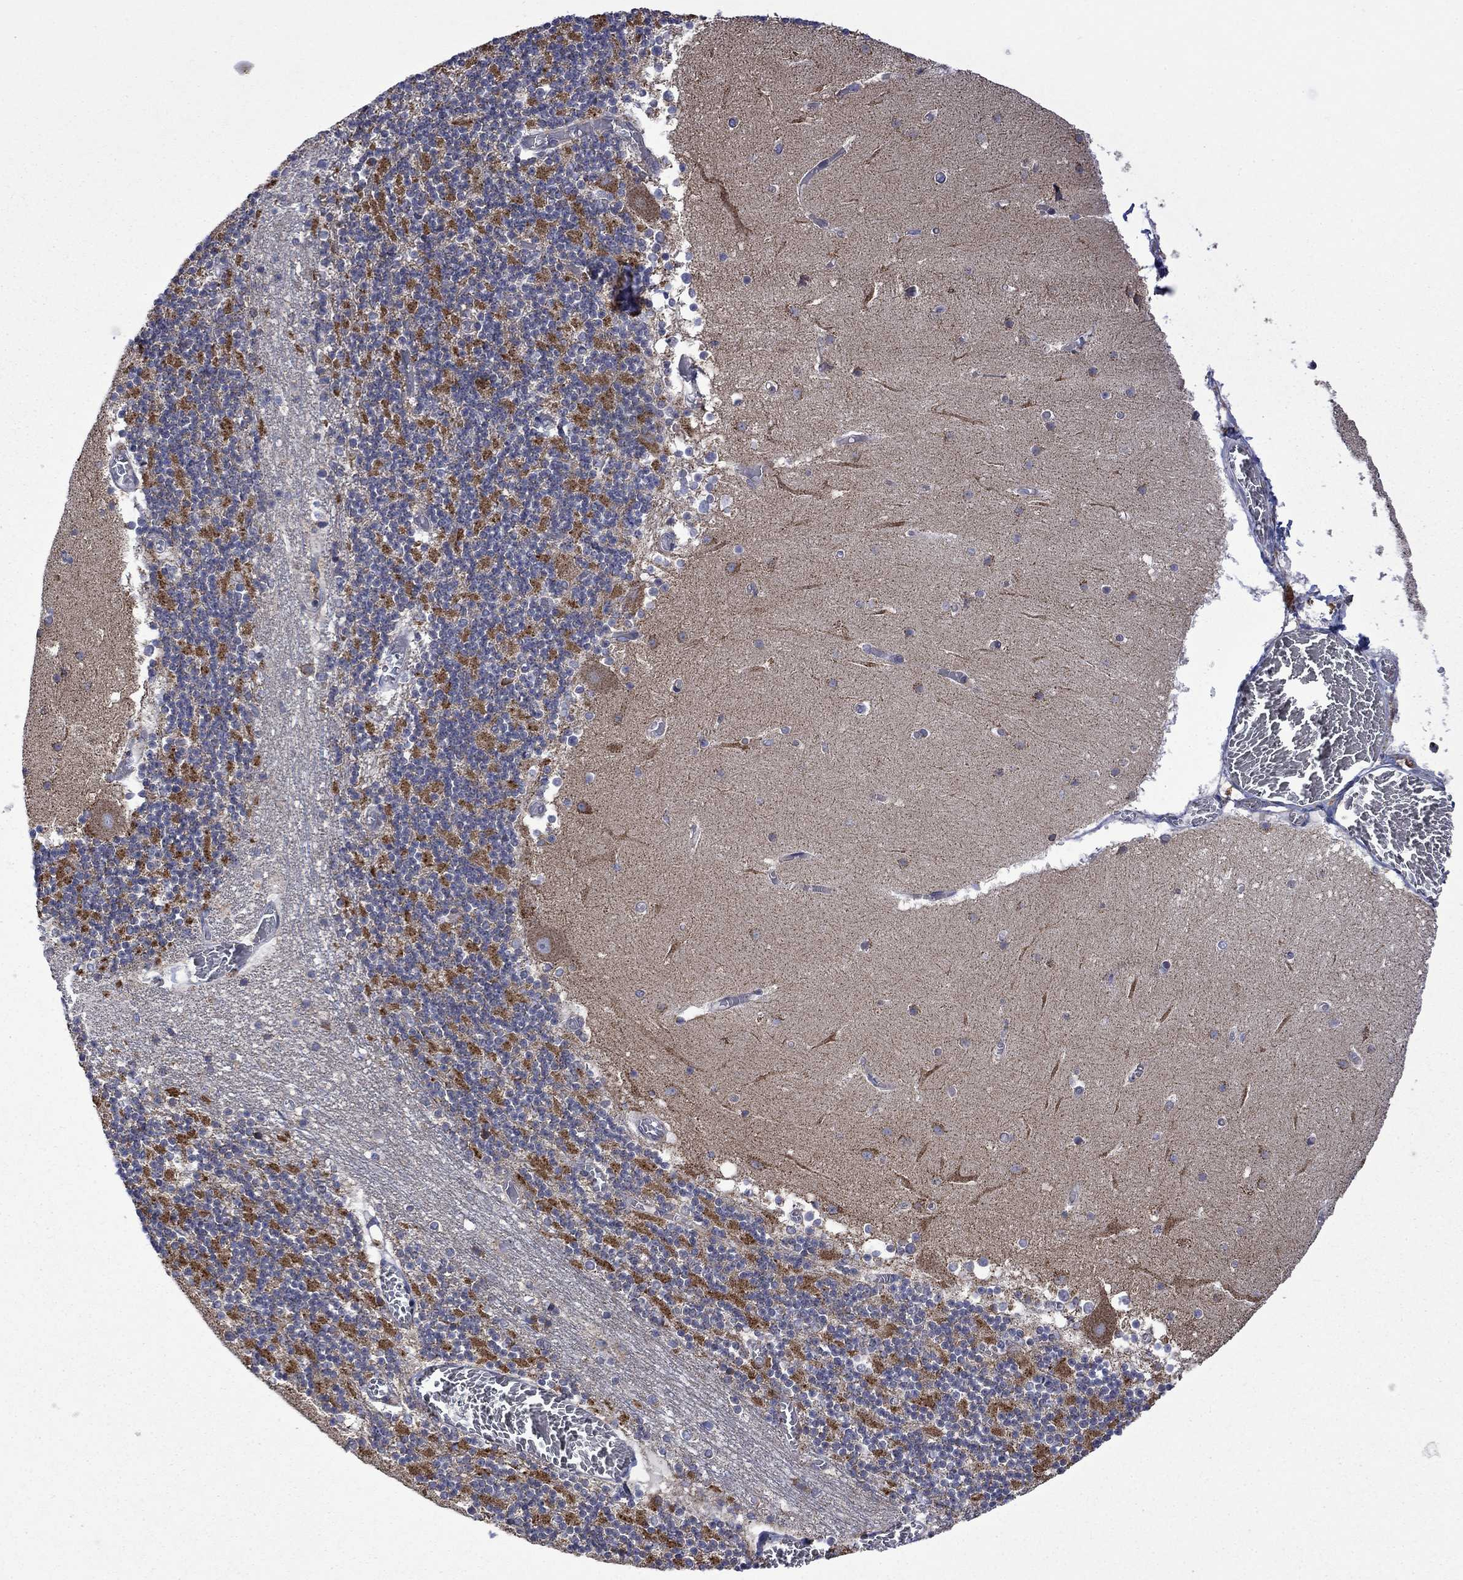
{"staining": {"intensity": "negative", "quantity": "none", "location": "none"}, "tissue": "cerebellum", "cell_type": "Cells in granular layer", "image_type": "normal", "snomed": [{"axis": "morphology", "description": "Normal tissue, NOS"}, {"axis": "topography", "description": "Cerebellum"}], "caption": "The histopathology image reveals no staining of cells in granular layer in benign cerebellum.", "gene": "FURIN", "patient": {"sex": "female", "age": 28}}